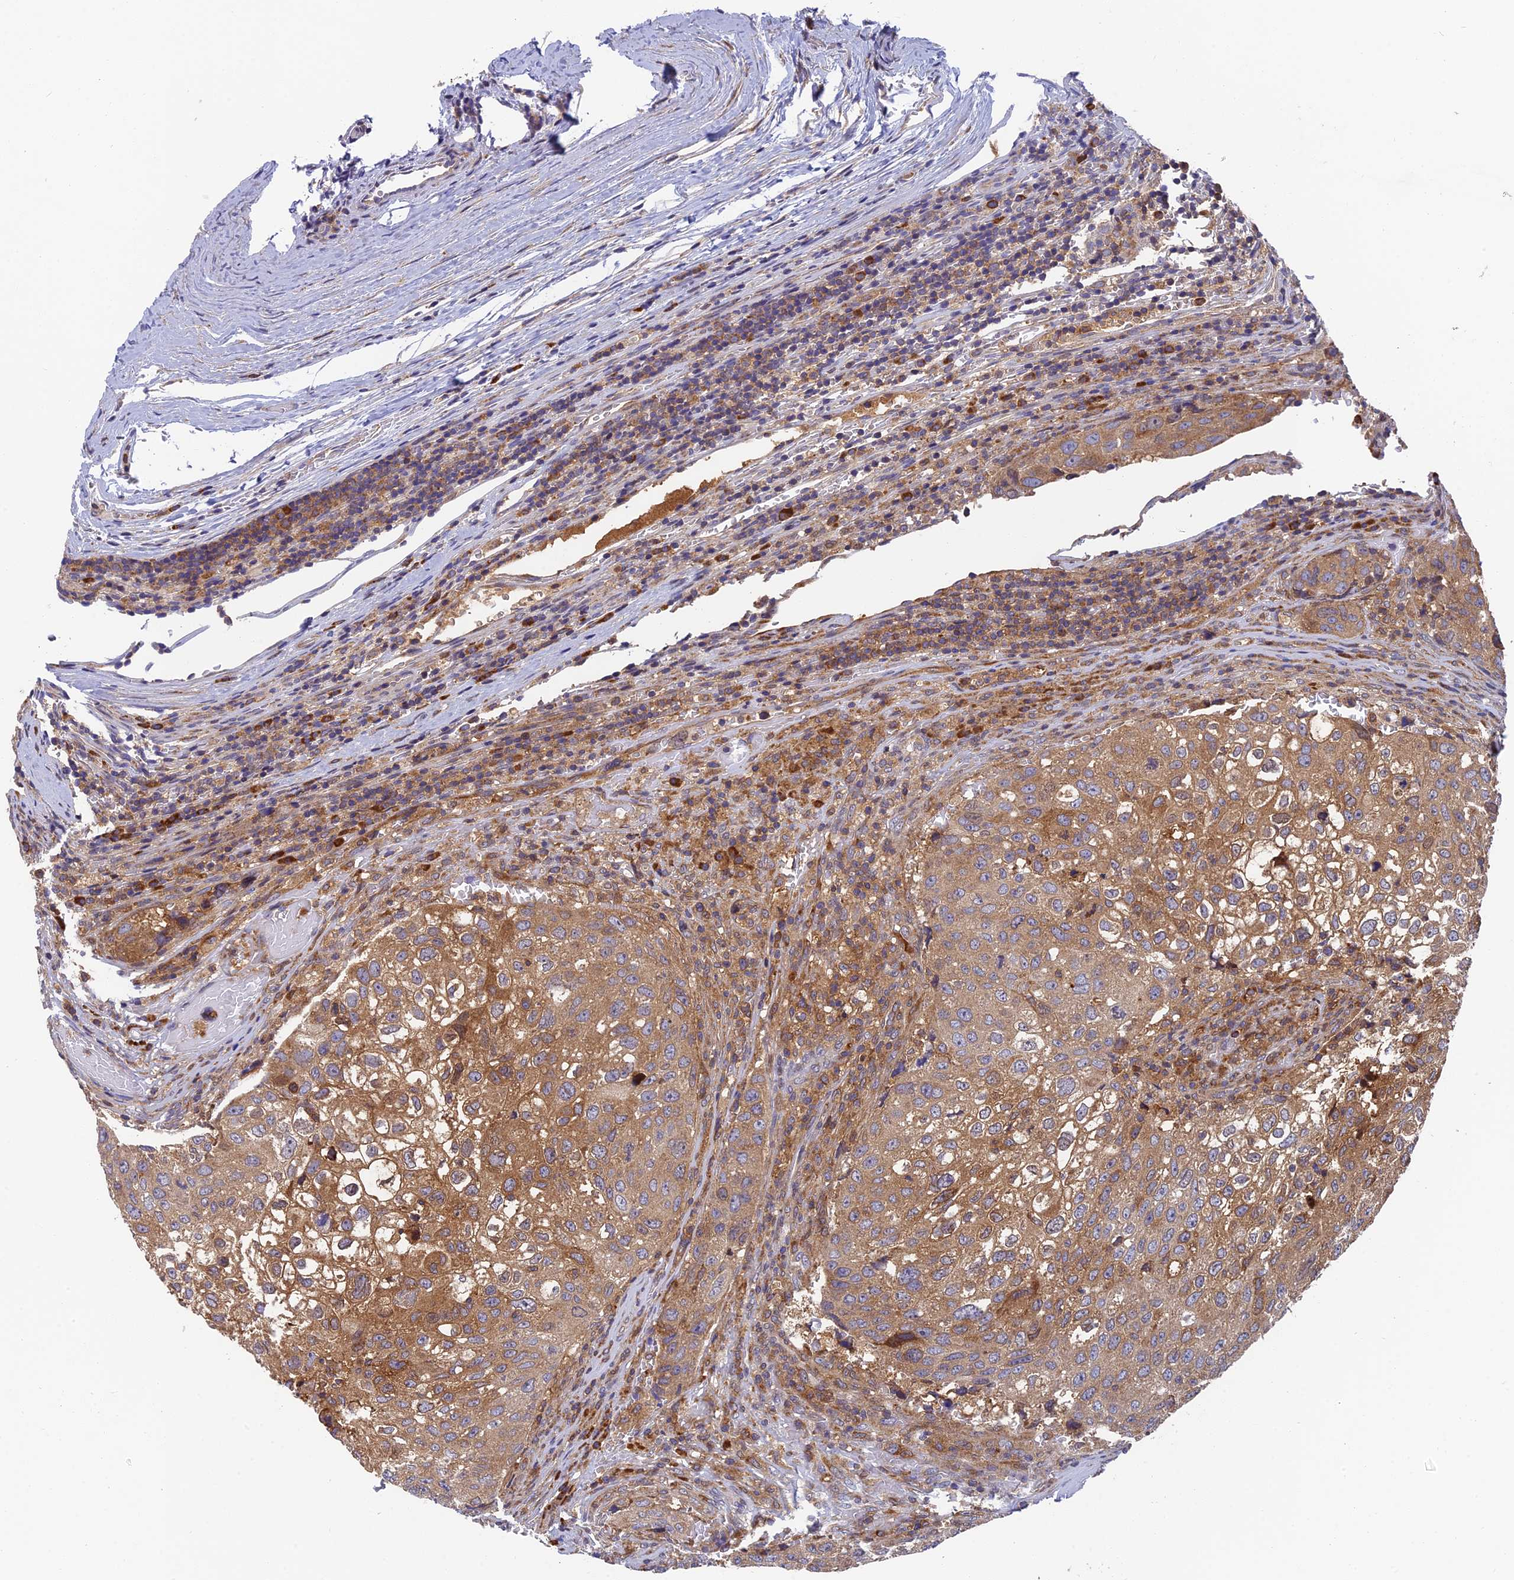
{"staining": {"intensity": "moderate", "quantity": ">75%", "location": "cytoplasmic/membranous"}, "tissue": "urothelial cancer", "cell_type": "Tumor cells", "image_type": "cancer", "snomed": [{"axis": "morphology", "description": "Urothelial carcinoma, High grade"}, {"axis": "topography", "description": "Lymph node"}, {"axis": "topography", "description": "Urinary bladder"}], "caption": "A brown stain shows moderate cytoplasmic/membranous expression of a protein in human urothelial cancer tumor cells.", "gene": "IPO5", "patient": {"sex": "male", "age": 51}}